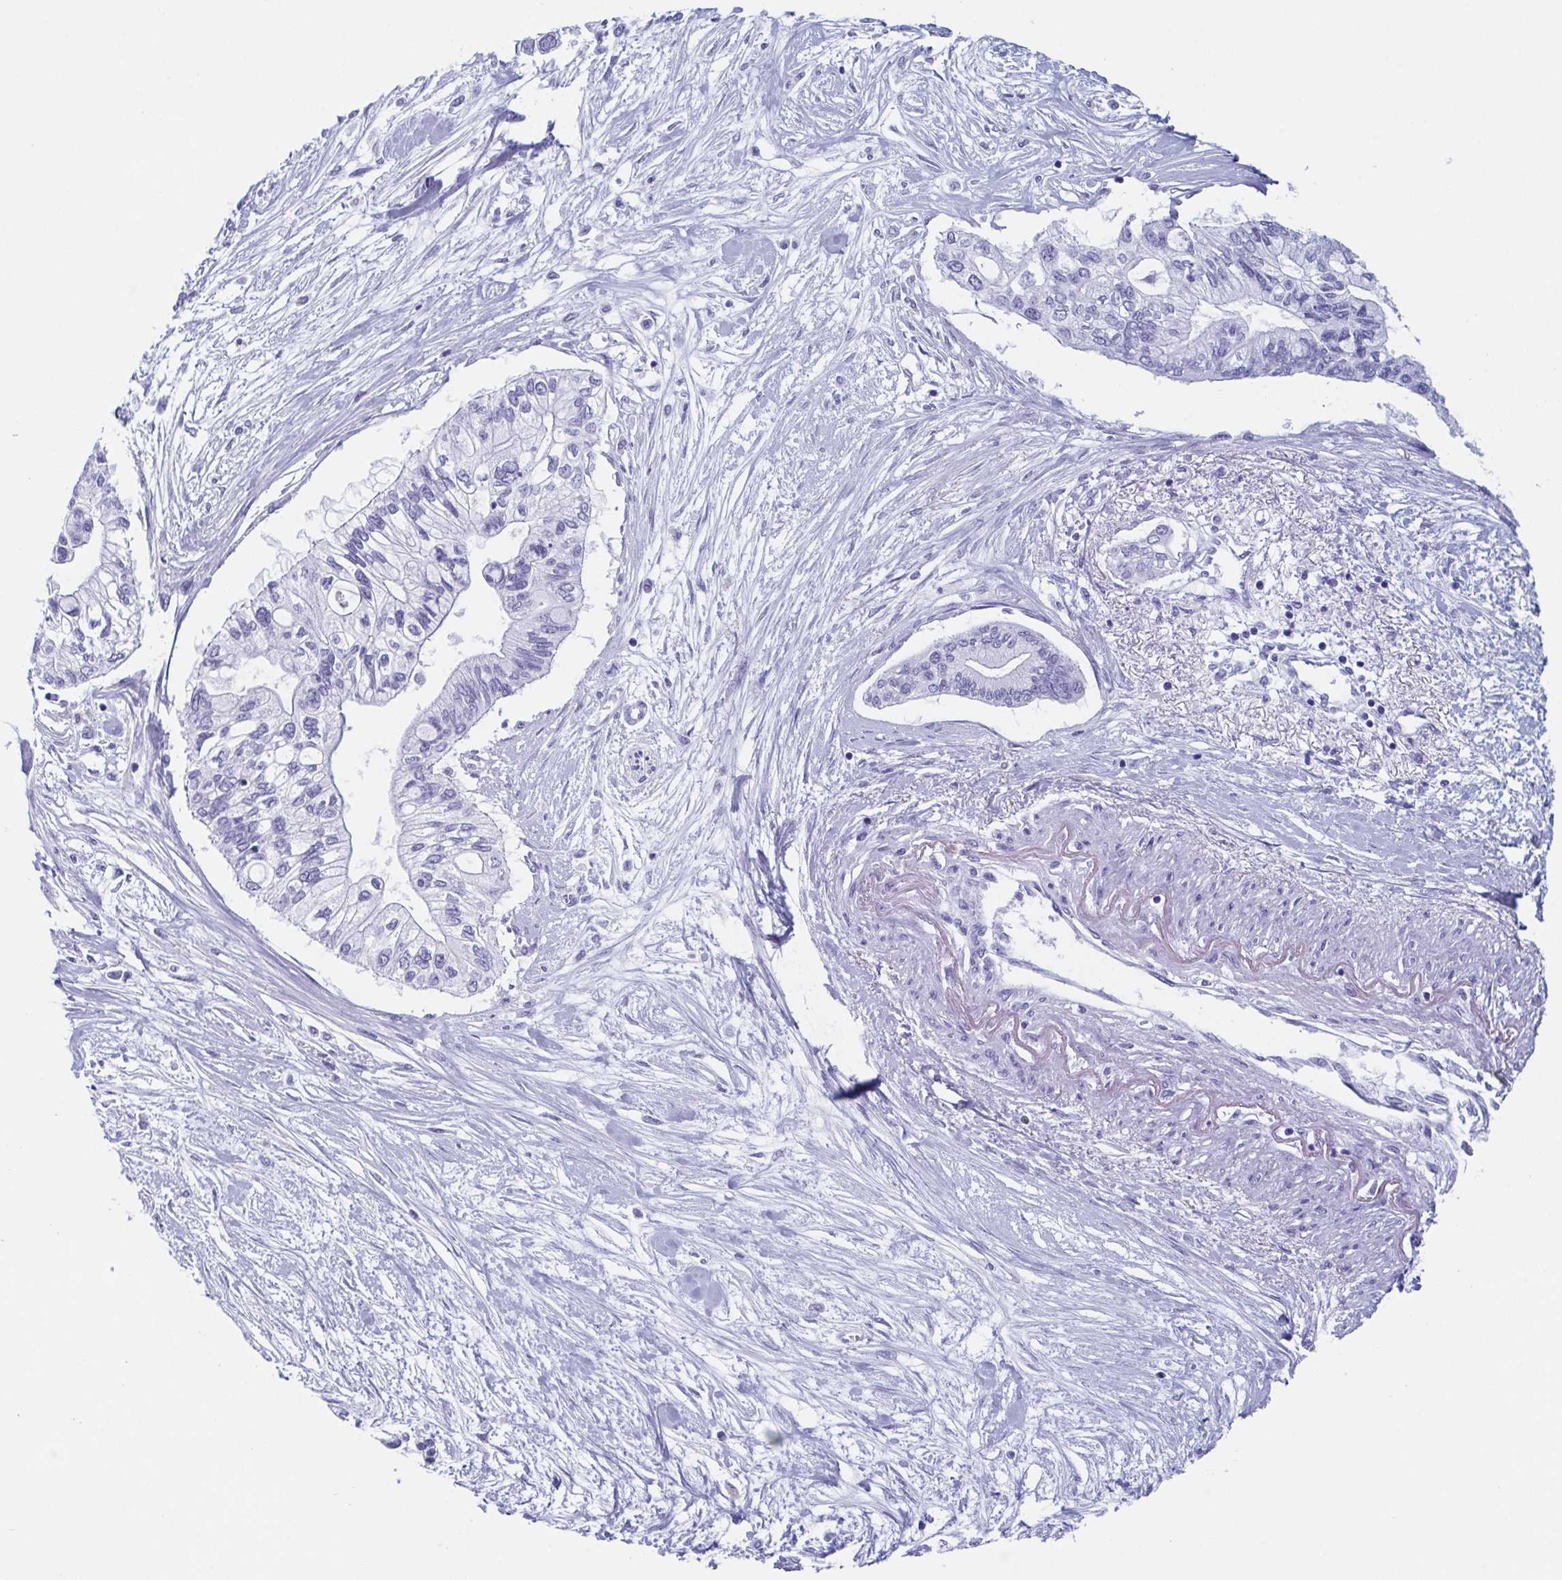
{"staining": {"intensity": "negative", "quantity": "none", "location": "none"}, "tissue": "pancreatic cancer", "cell_type": "Tumor cells", "image_type": "cancer", "snomed": [{"axis": "morphology", "description": "Adenocarcinoma, NOS"}, {"axis": "topography", "description": "Pancreas"}], "caption": "The IHC image has no significant positivity in tumor cells of pancreatic adenocarcinoma tissue.", "gene": "LYRM2", "patient": {"sex": "female", "age": 77}}